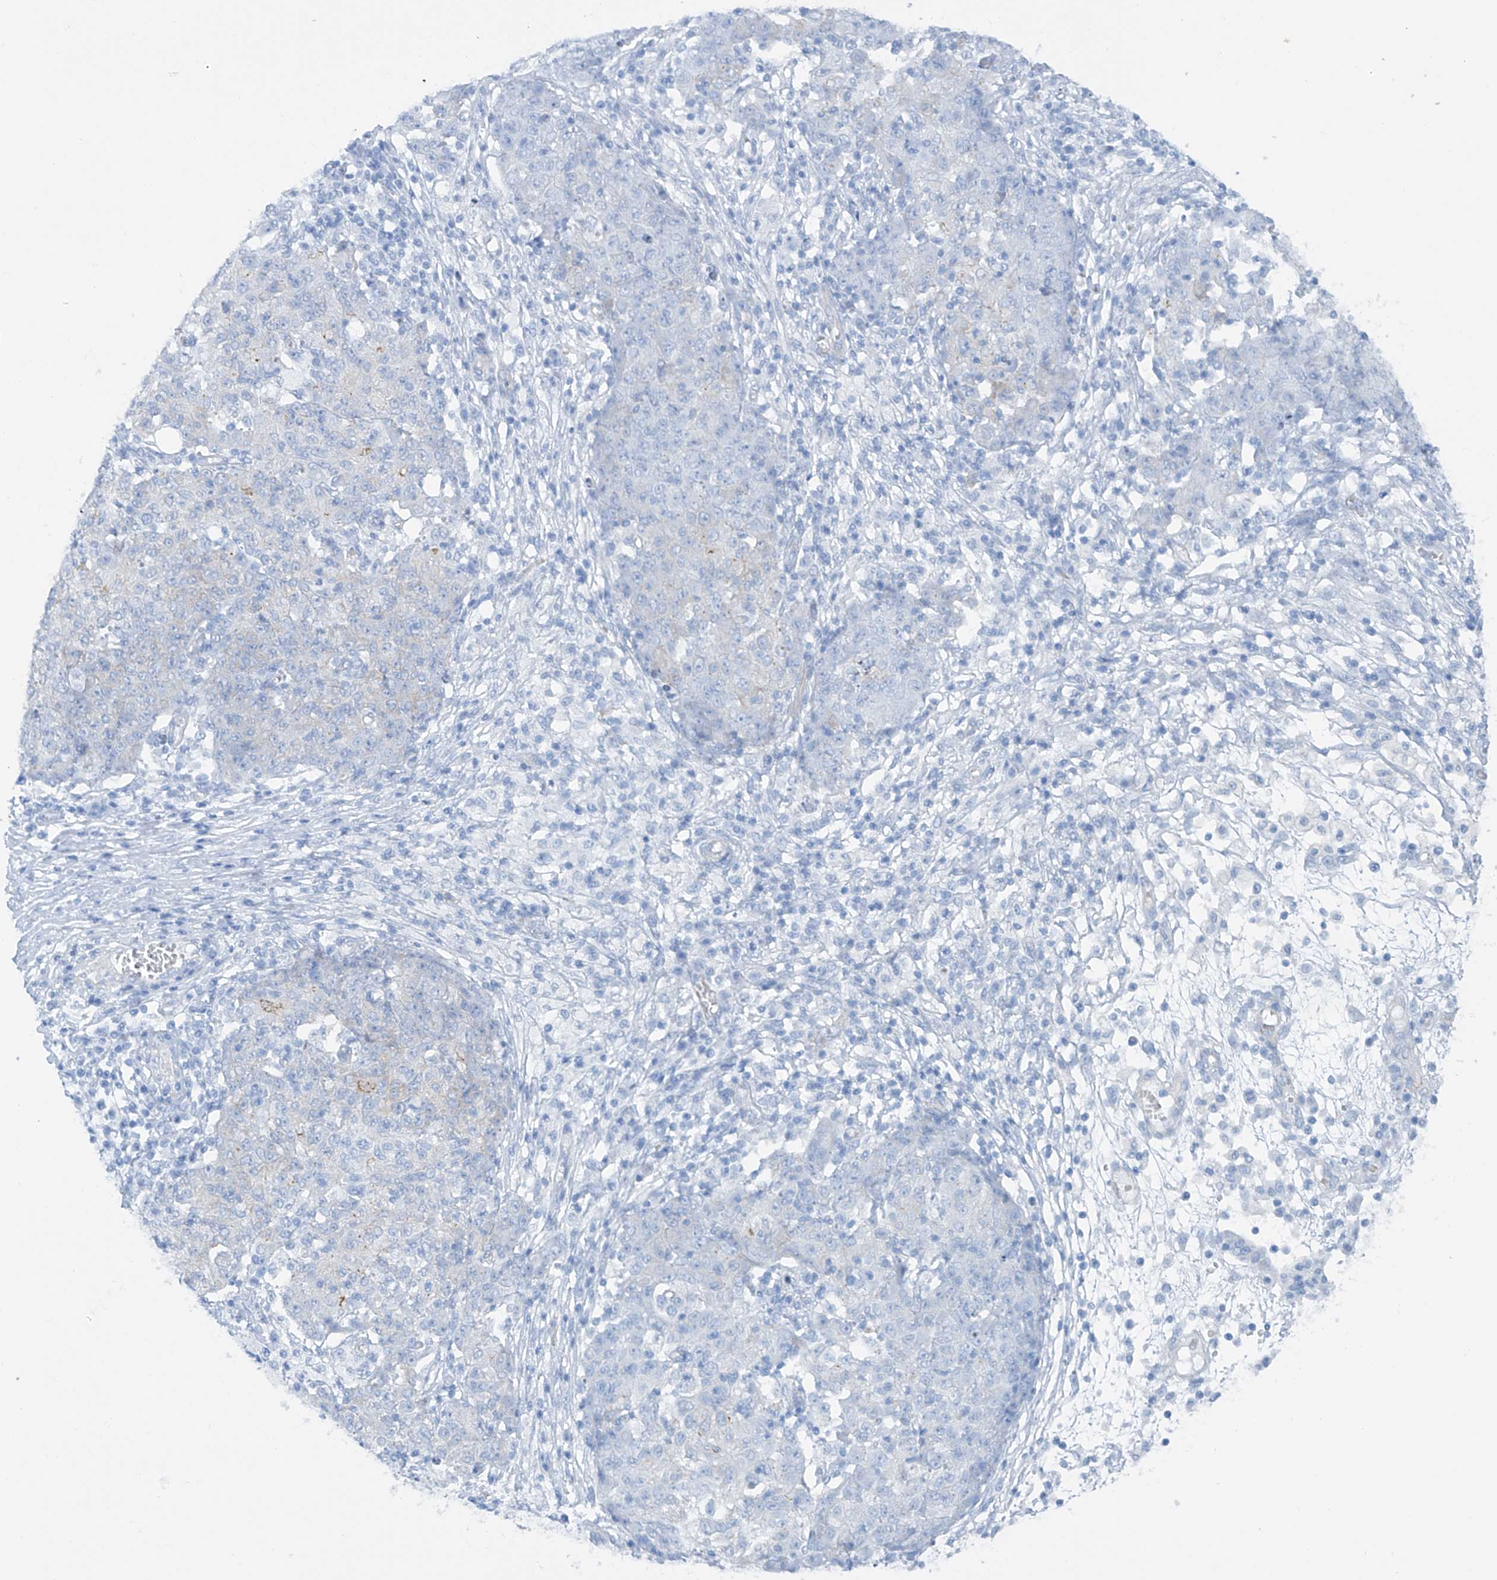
{"staining": {"intensity": "negative", "quantity": "none", "location": "none"}, "tissue": "ovarian cancer", "cell_type": "Tumor cells", "image_type": "cancer", "snomed": [{"axis": "morphology", "description": "Carcinoma, endometroid"}, {"axis": "topography", "description": "Ovary"}], "caption": "Immunohistochemistry (IHC) micrograph of endometroid carcinoma (ovarian) stained for a protein (brown), which reveals no positivity in tumor cells.", "gene": "MAGI1", "patient": {"sex": "female", "age": 42}}